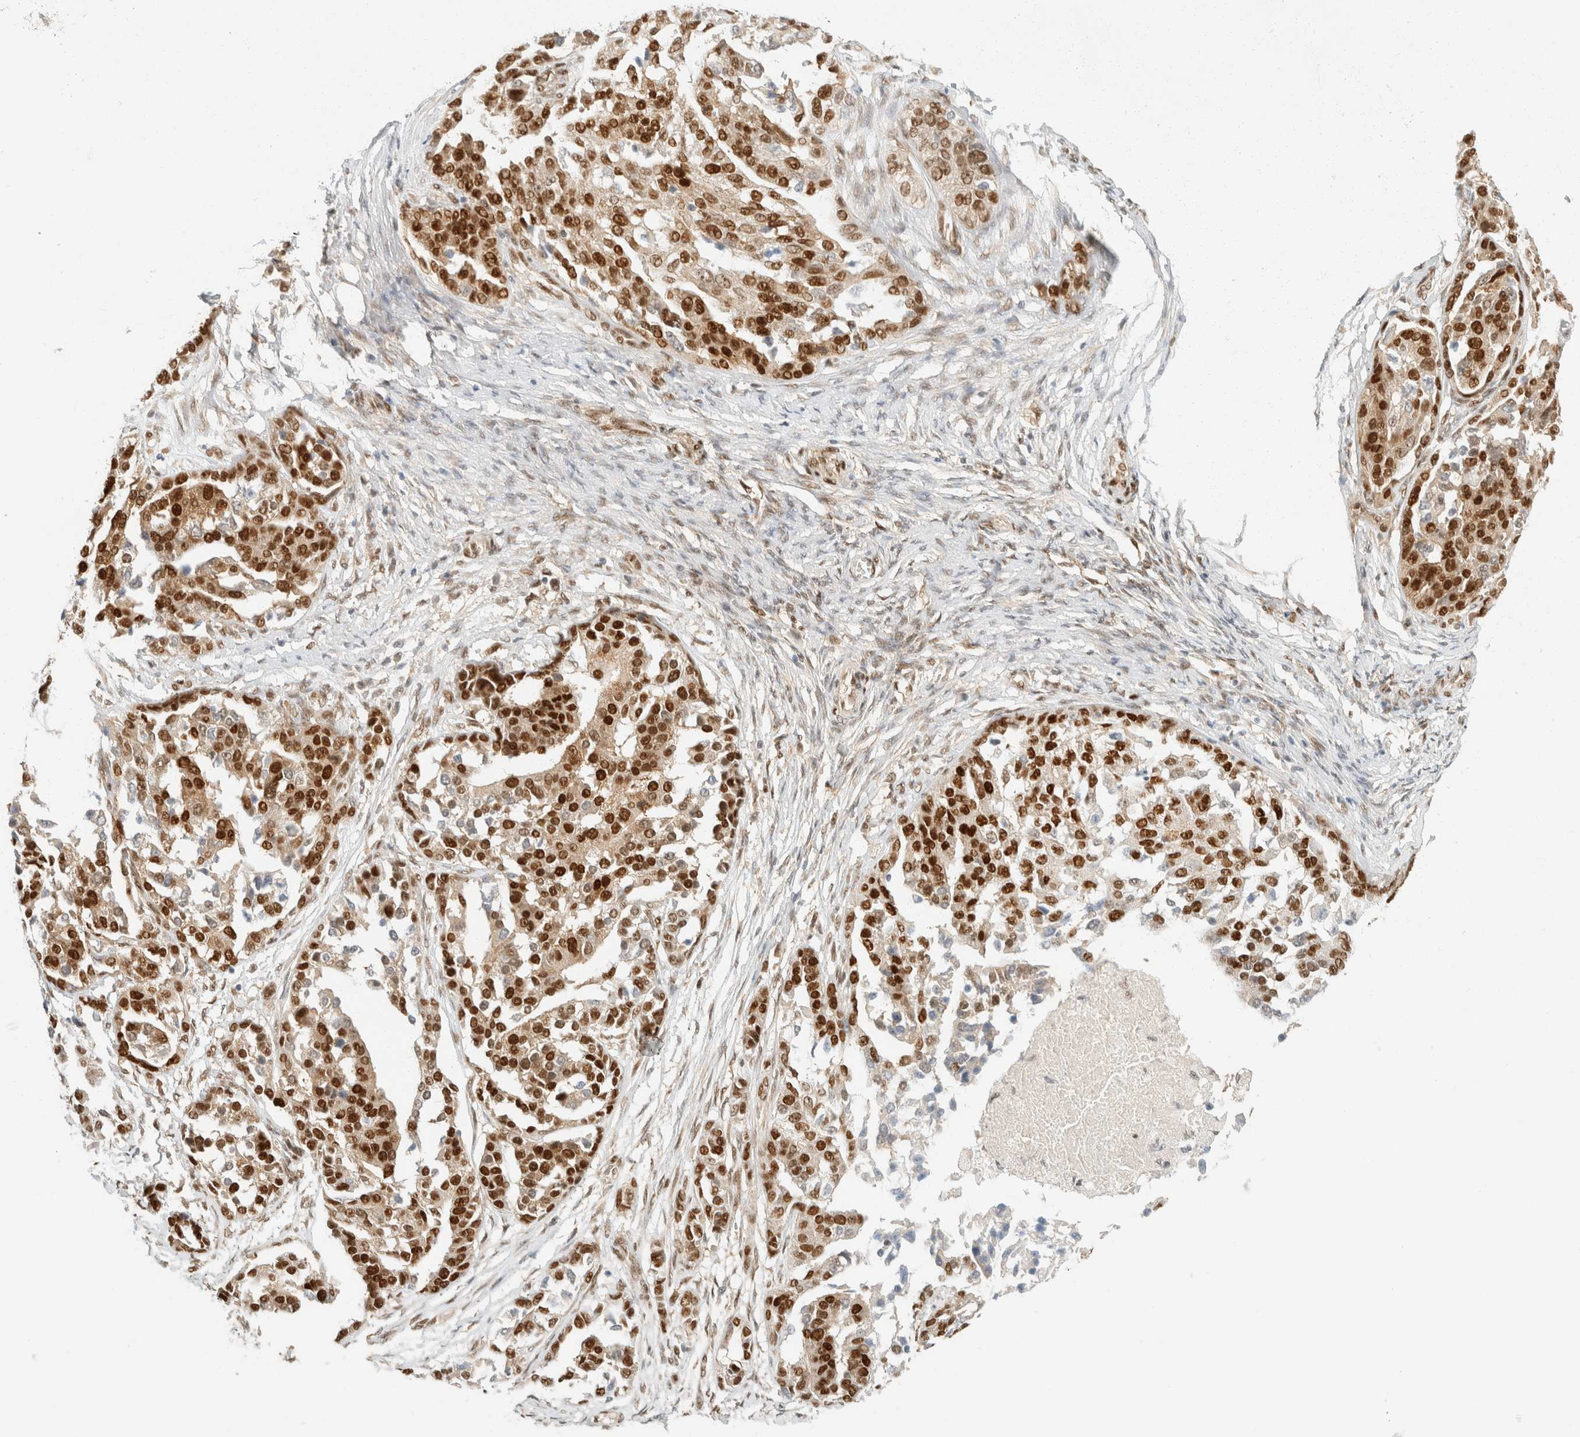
{"staining": {"intensity": "strong", "quantity": ">75%", "location": "nuclear"}, "tissue": "ovarian cancer", "cell_type": "Tumor cells", "image_type": "cancer", "snomed": [{"axis": "morphology", "description": "Cystadenocarcinoma, serous, NOS"}, {"axis": "topography", "description": "Ovary"}], "caption": "An image showing strong nuclear expression in approximately >75% of tumor cells in ovarian cancer (serous cystadenocarcinoma), as visualized by brown immunohistochemical staining.", "gene": "ZNF768", "patient": {"sex": "female", "age": 44}}